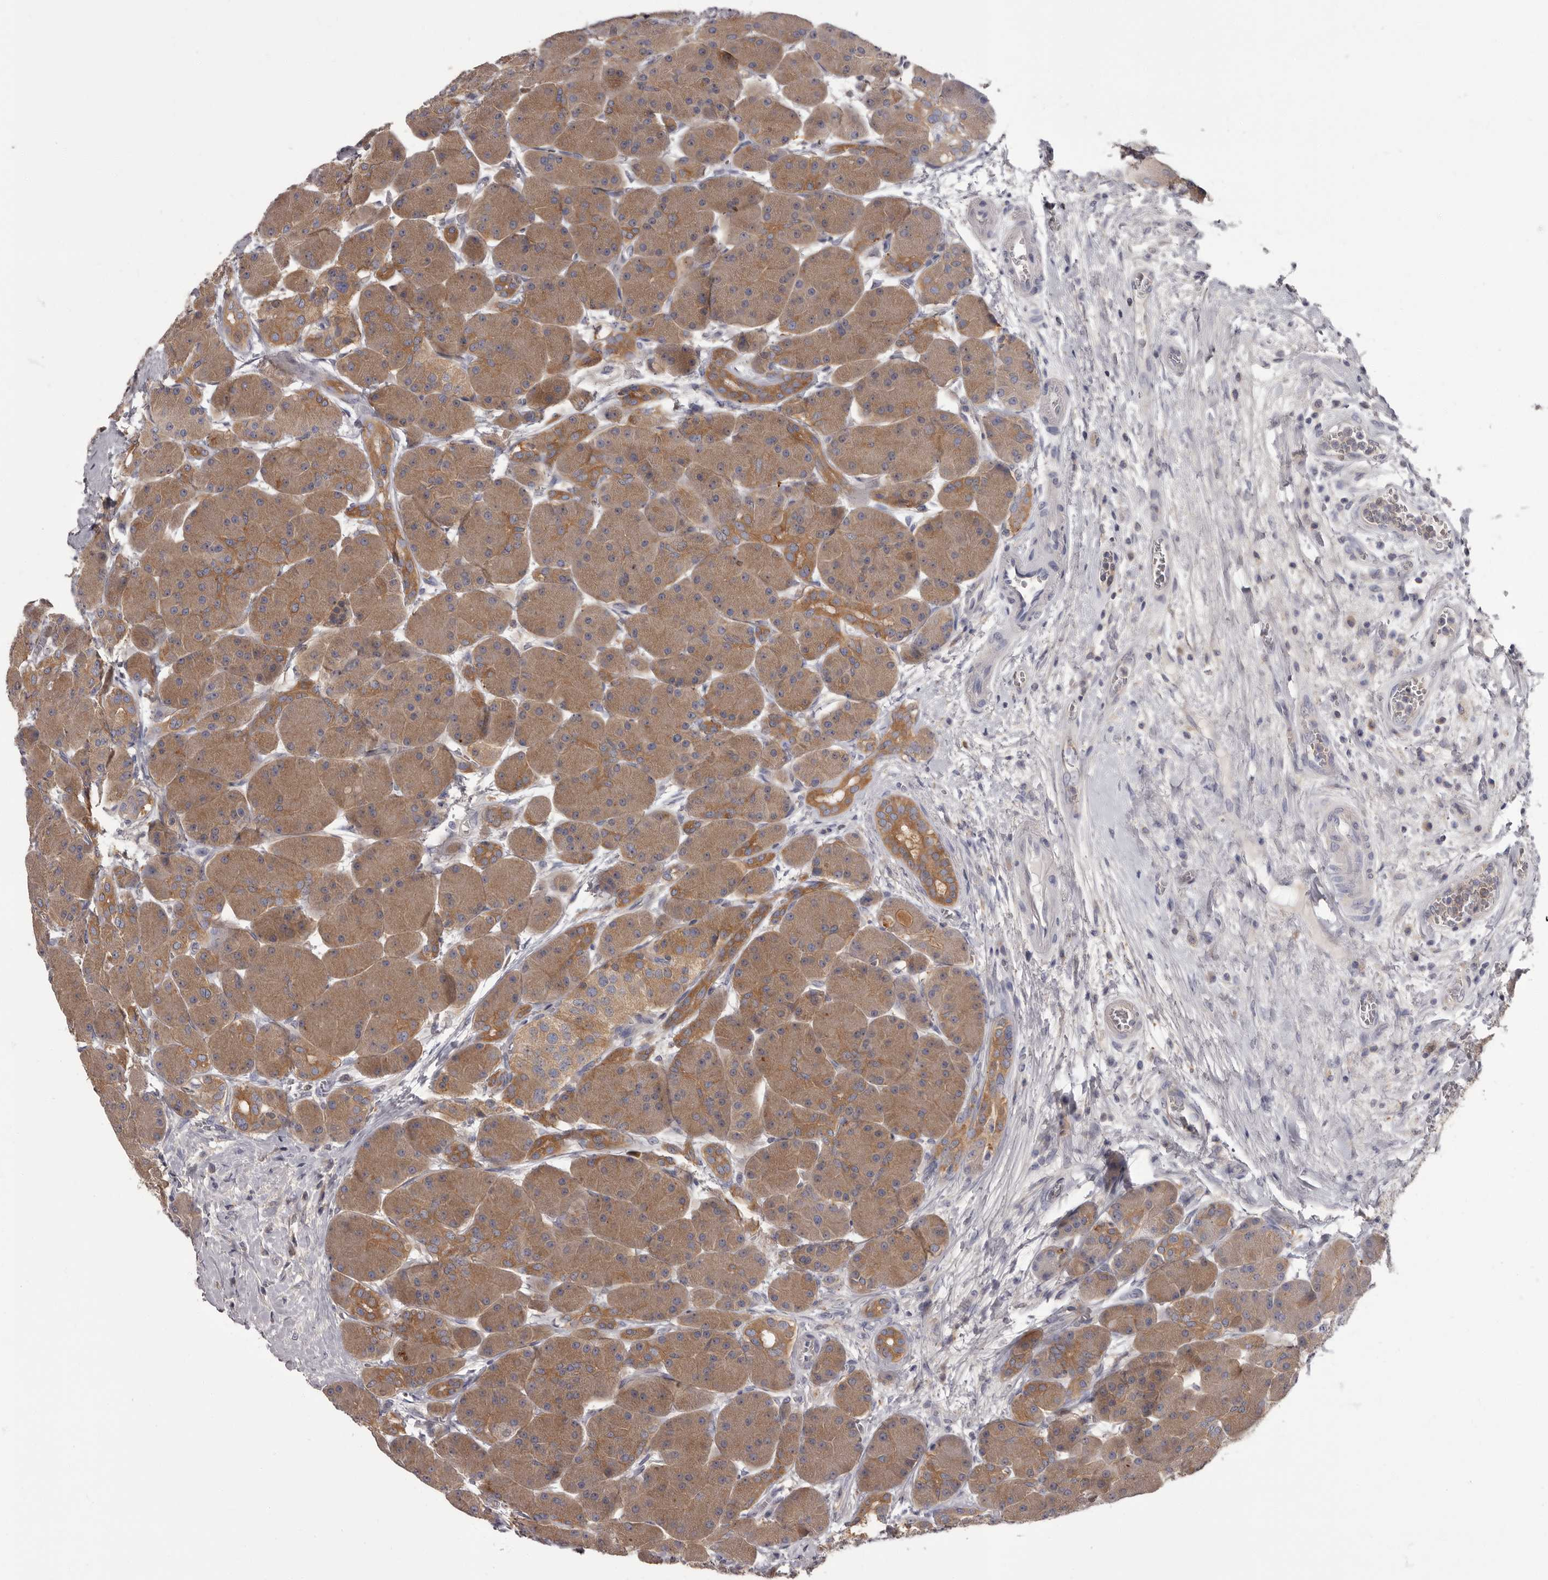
{"staining": {"intensity": "moderate", "quantity": ">75%", "location": "cytoplasmic/membranous"}, "tissue": "pancreas", "cell_type": "Exocrine glandular cells", "image_type": "normal", "snomed": [{"axis": "morphology", "description": "Normal tissue, NOS"}, {"axis": "topography", "description": "Pancreas"}], "caption": "High-magnification brightfield microscopy of benign pancreas stained with DAB (3,3'-diaminobenzidine) (brown) and counterstained with hematoxylin (blue). exocrine glandular cells exhibit moderate cytoplasmic/membranous positivity is seen in about>75% of cells.", "gene": "APEH", "patient": {"sex": "male", "age": 63}}